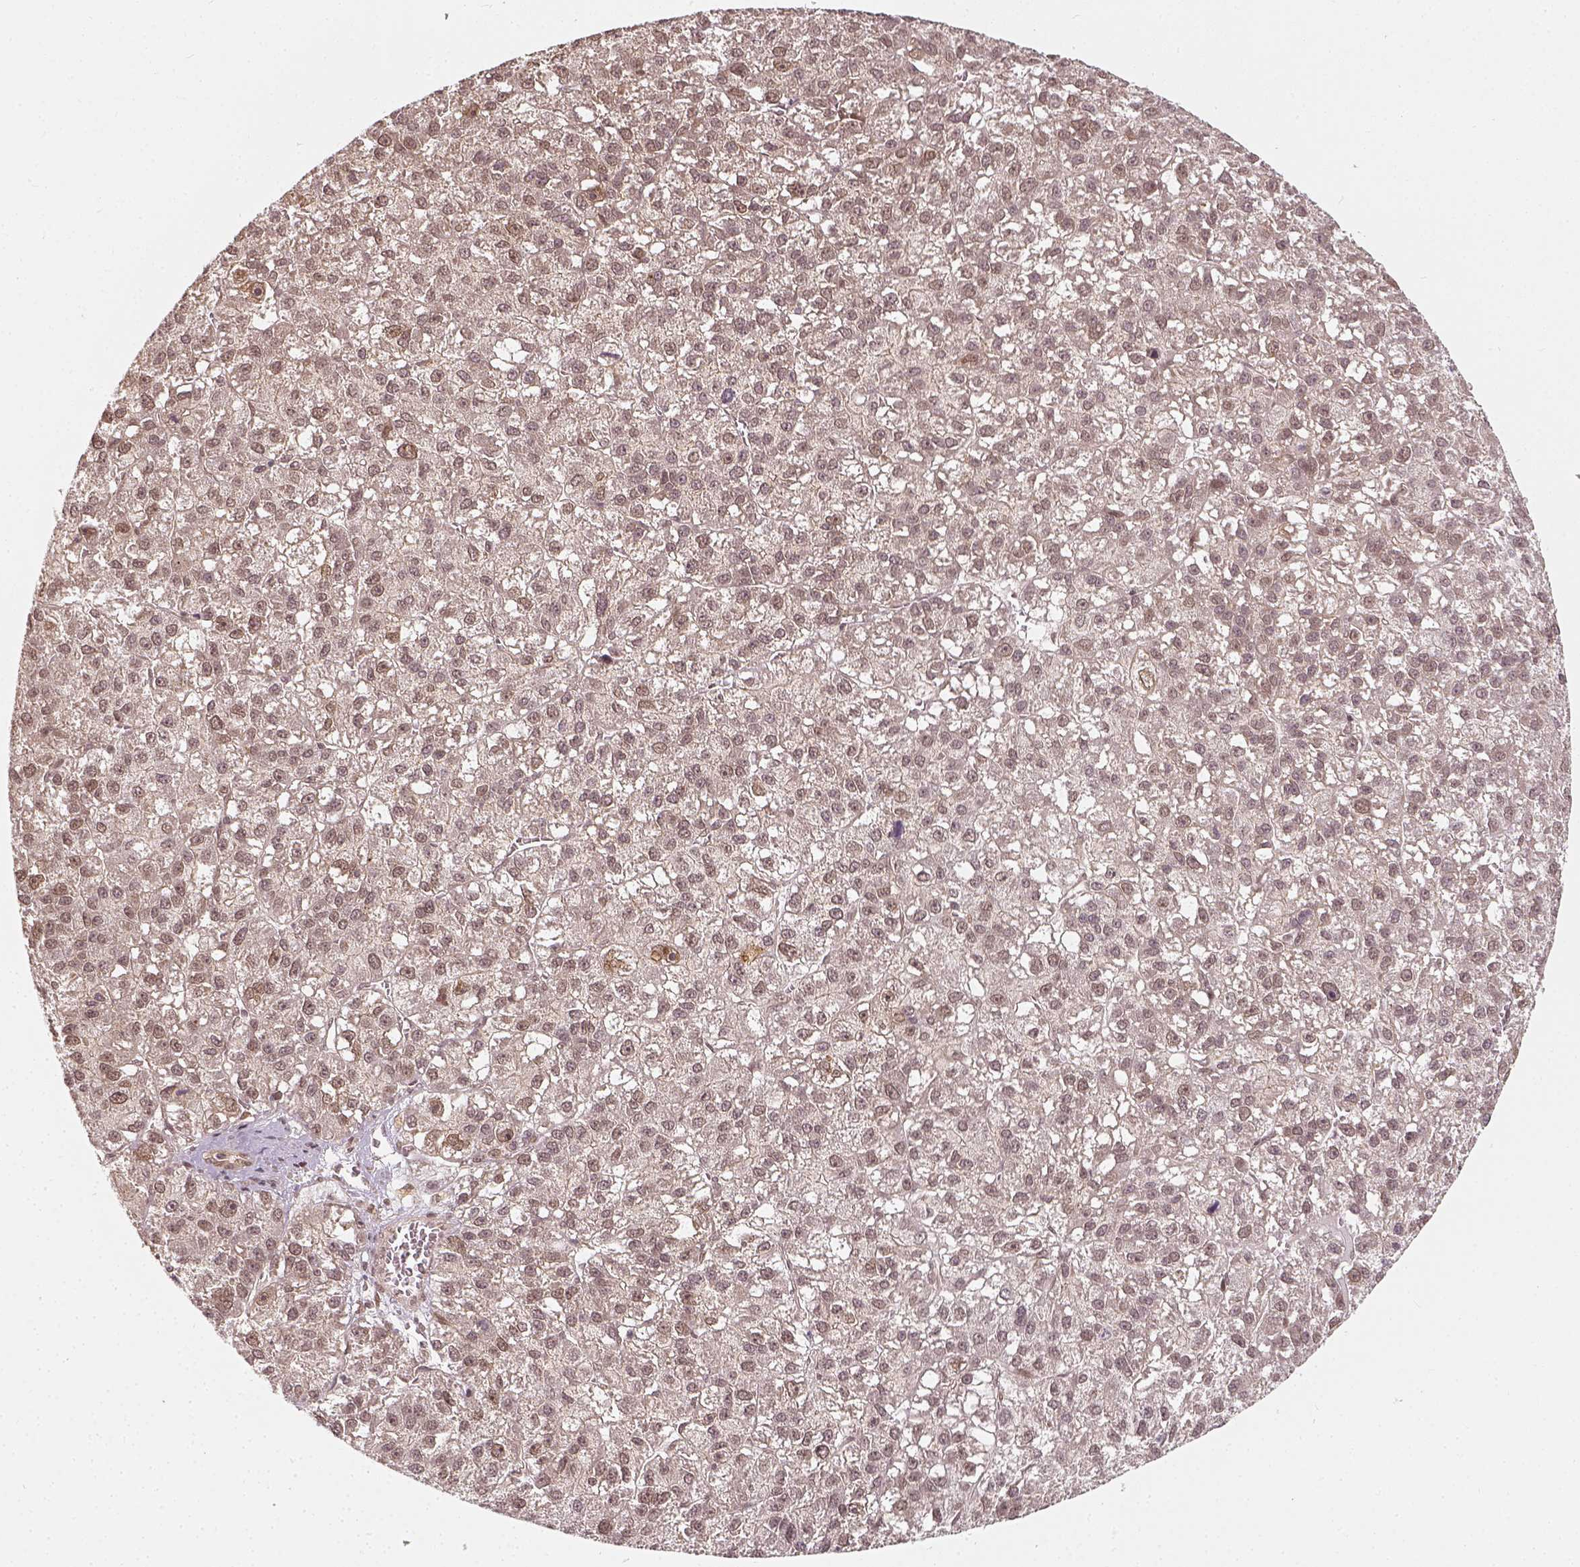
{"staining": {"intensity": "negative", "quantity": "none", "location": "none"}, "tissue": "liver cancer", "cell_type": "Tumor cells", "image_type": "cancer", "snomed": [{"axis": "morphology", "description": "Carcinoma, Hepatocellular, NOS"}, {"axis": "topography", "description": "Liver"}], "caption": "The histopathology image displays no significant staining in tumor cells of liver cancer.", "gene": "ZMAT3", "patient": {"sex": "female", "age": 70}}